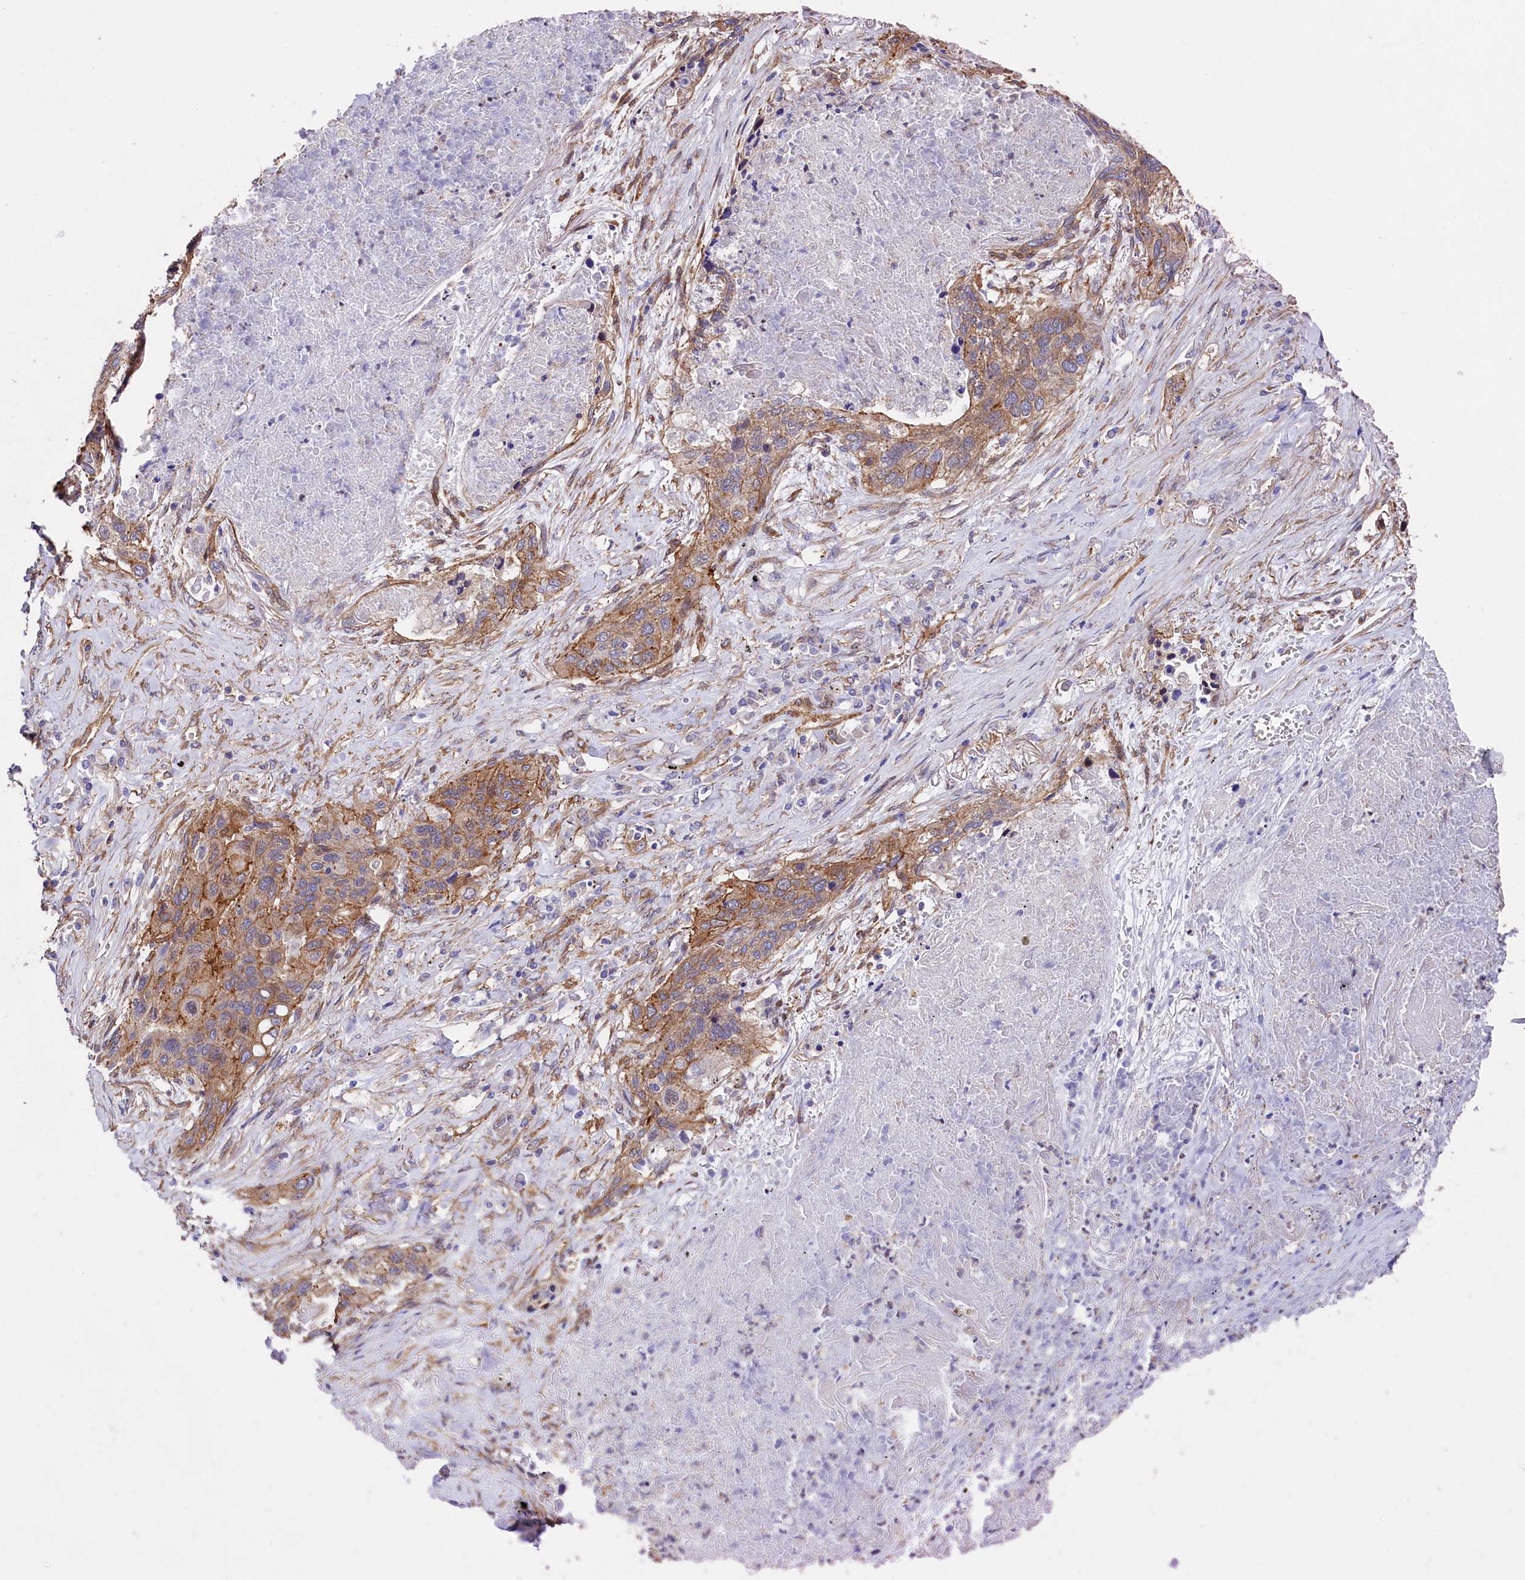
{"staining": {"intensity": "moderate", "quantity": ">75%", "location": "cytoplasmic/membranous"}, "tissue": "lung cancer", "cell_type": "Tumor cells", "image_type": "cancer", "snomed": [{"axis": "morphology", "description": "Squamous cell carcinoma, NOS"}, {"axis": "topography", "description": "Lung"}], "caption": "IHC of lung squamous cell carcinoma shows medium levels of moderate cytoplasmic/membranous expression in approximately >75% of tumor cells.", "gene": "TNKS1BP1", "patient": {"sex": "female", "age": 63}}